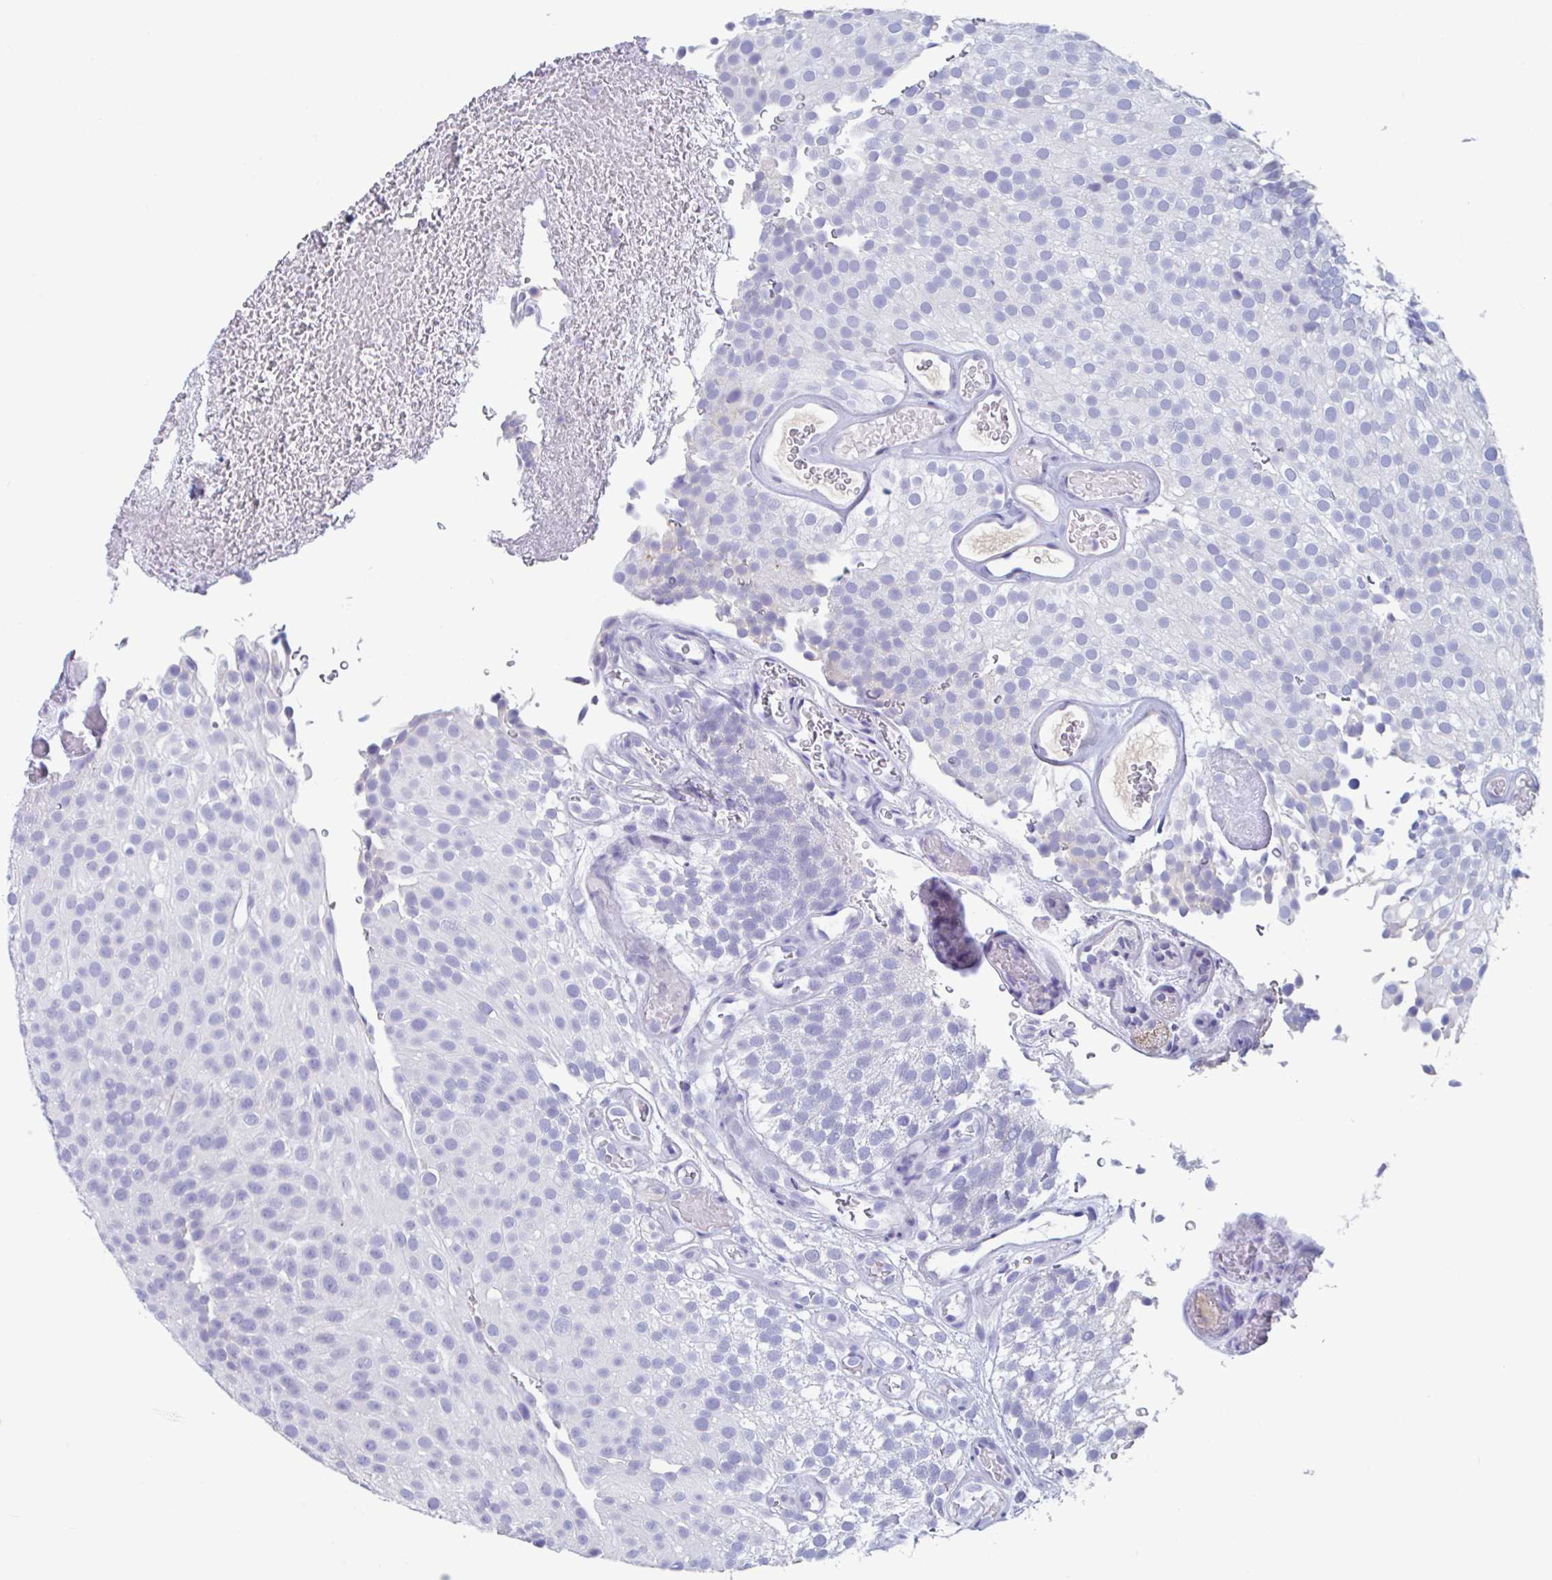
{"staining": {"intensity": "negative", "quantity": "none", "location": "none"}, "tissue": "urothelial cancer", "cell_type": "Tumor cells", "image_type": "cancer", "snomed": [{"axis": "morphology", "description": "Urothelial carcinoma, Low grade"}, {"axis": "topography", "description": "Urinary bladder"}], "caption": "High power microscopy photomicrograph of an immunohistochemistry photomicrograph of urothelial carcinoma (low-grade), revealing no significant expression in tumor cells.", "gene": "ZNHIT2", "patient": {"sex": "male", "age": 78}}